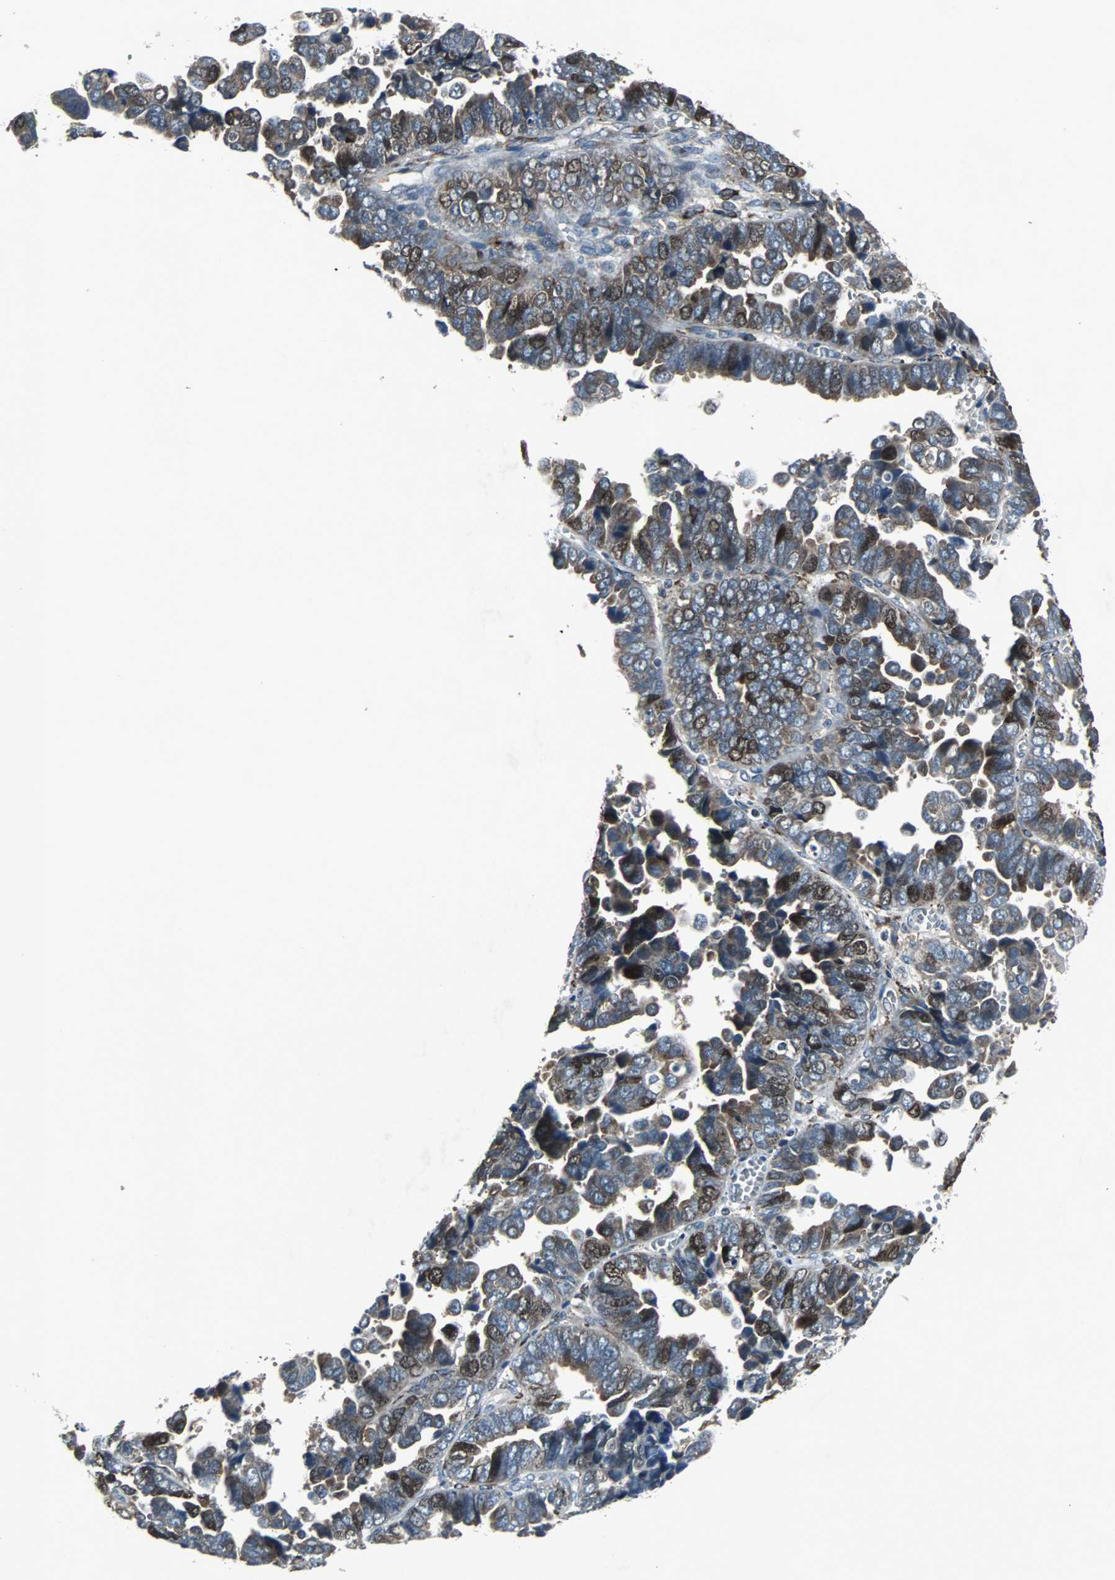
{"staining": {"intensity": "moderate", "quantity": "25%-75%", "location": "nuclear"}, "tissue": "endometrial cancer", "cell_type": "Tumor cells", "image_type": "cancer", "snomed": [{"axis": "morphology", "description": "Adenocarcinoma, NOS"}, {"axis": "topography", "description": "Endometrium"}], "caption": "Protein staining of endometrial adenocarcinoma tissue demonstrates moderate nuclear positivity in approximately 25%-75% of tumor cells.", "gene": "SOS1", "patient": {"sex": "female", "age": 75}}